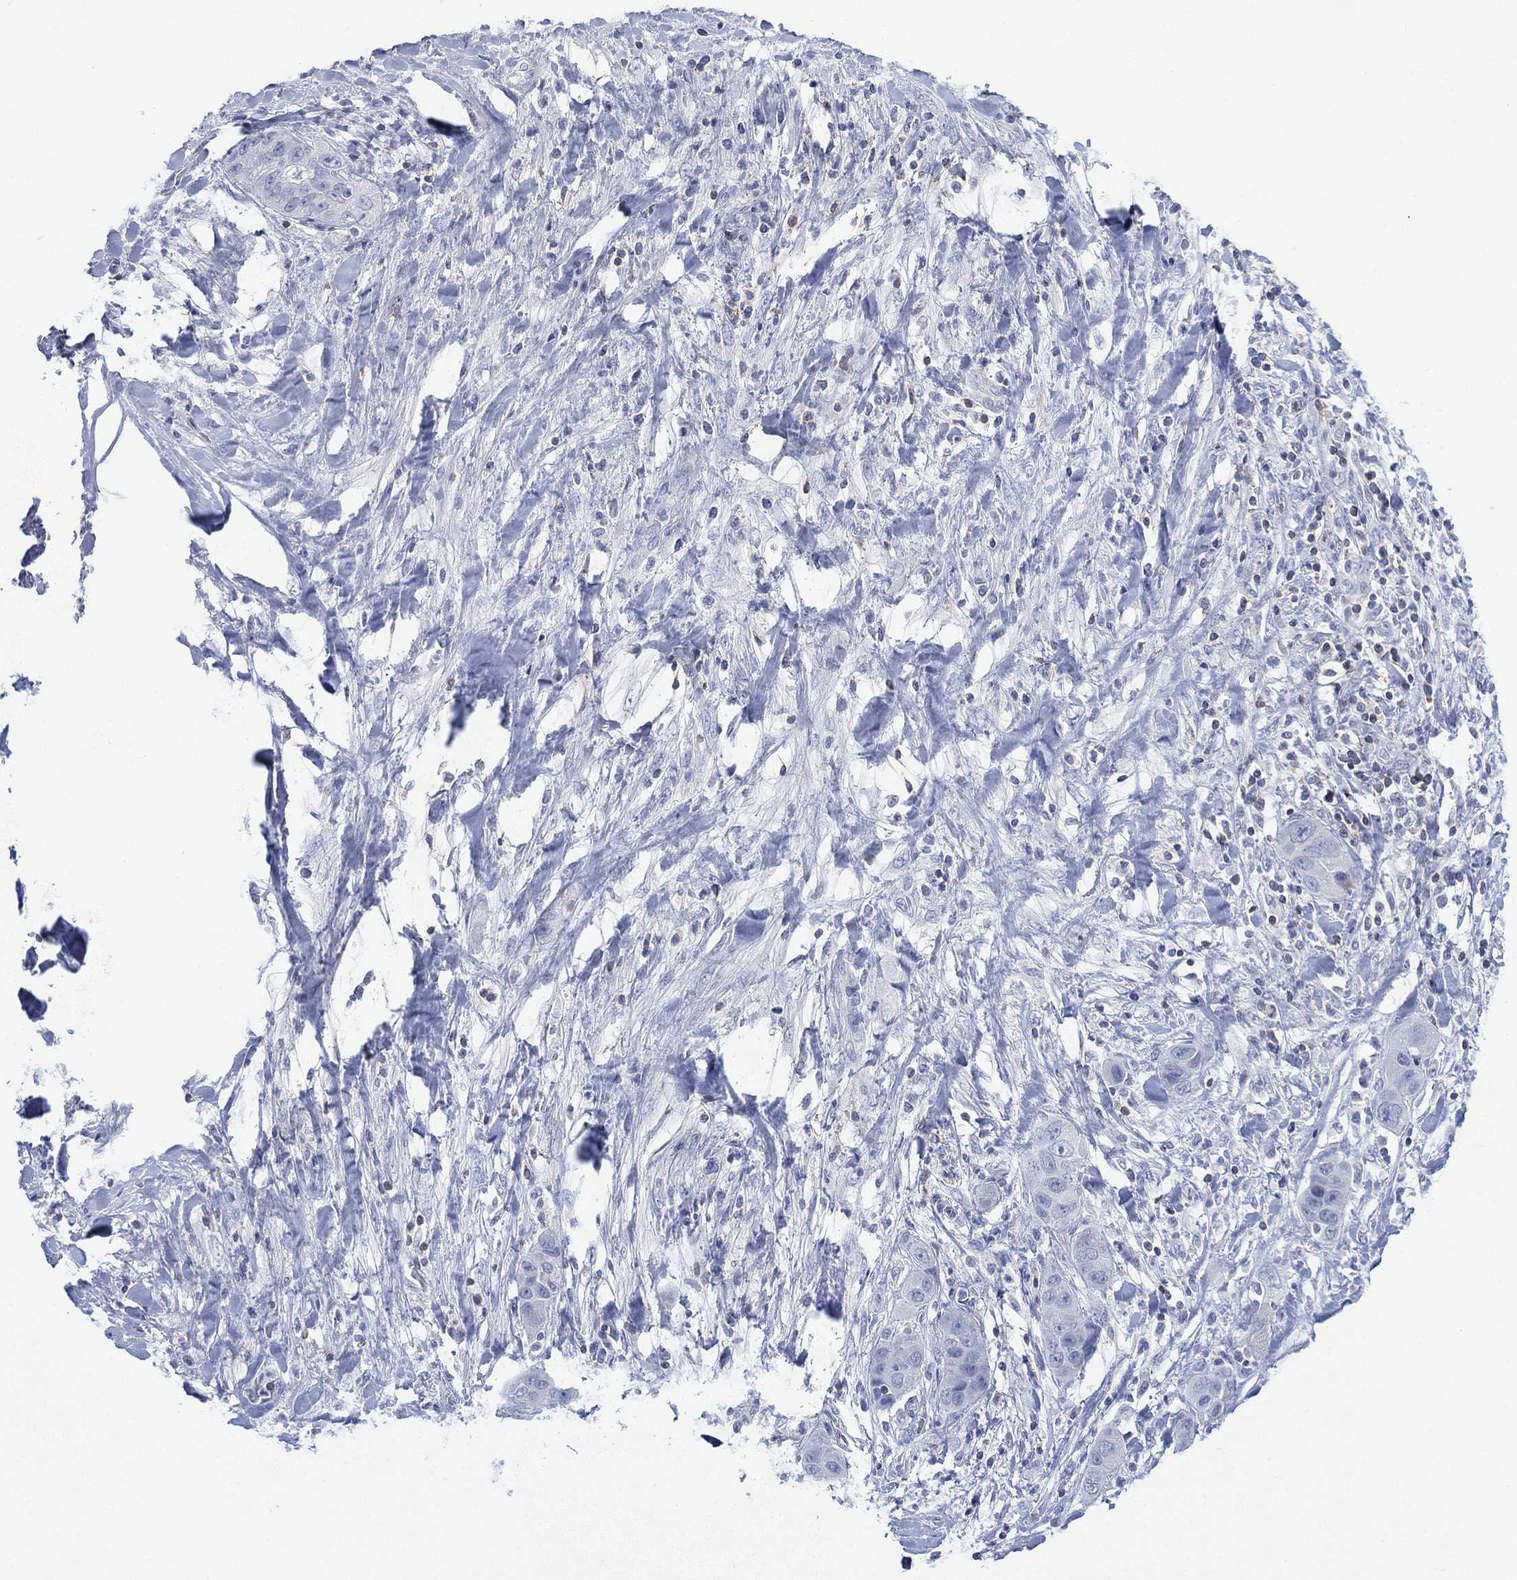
{"staining": {"intensity": "negative", "quantity": "none", "location": "none"}, "tissue": "liver cancer", "cell_type": "Tumor cells", "image_type": "cancer", "snomed": [{"axis": "morphology", "description": "Cholangiocarcinoma"}, {"axis": "topography", "description": "Liver"}], "caption": "Tumor cells show no significant expression in liver cholangiocarcinoma.", "gene": "SEPTIN1", "patient": {"sex": "female", "age": 52}}